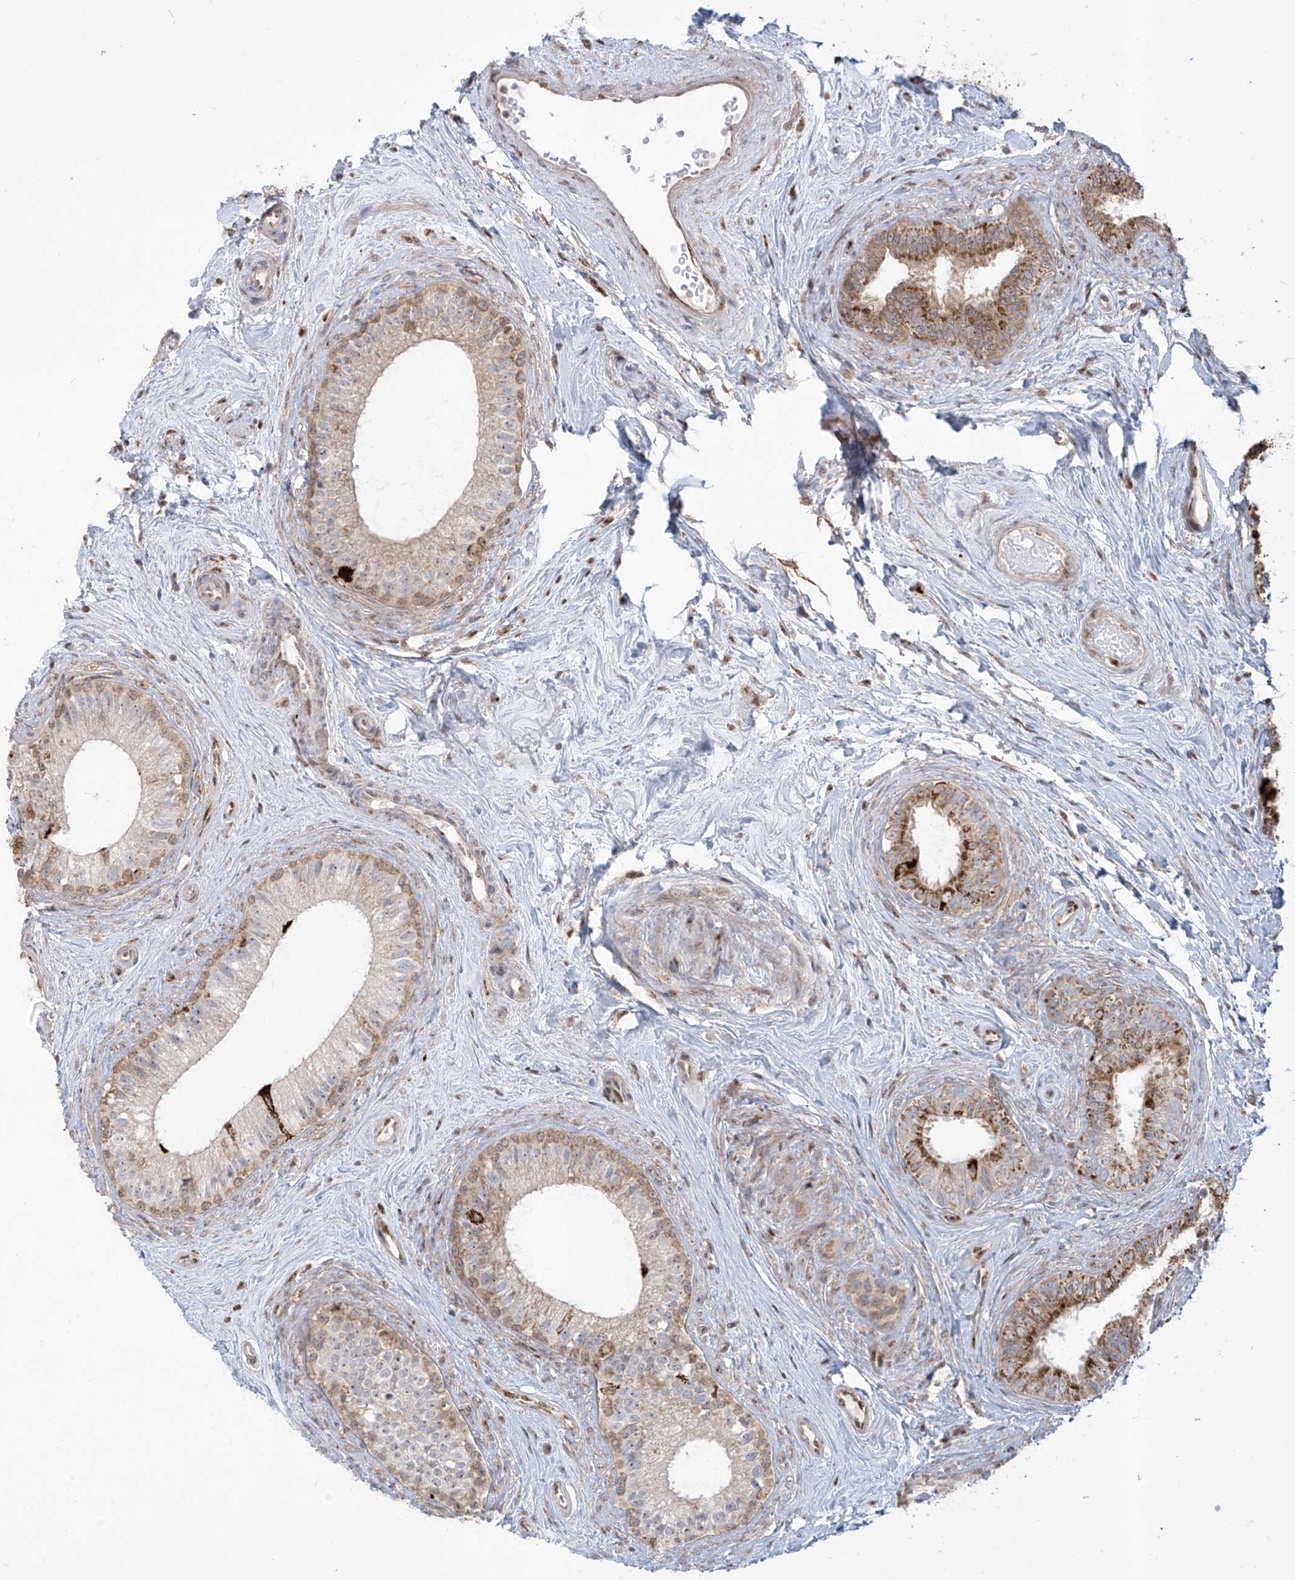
{"staining": {"intensity": "moderate", "quantity": "25%-75%", "location": "cytoplasmic/membranous"}, "tissue": "epididymis", "cell_type": "Glandular cells", "image_type": "normal", "snomed": [{"axis": "morphology", "description": "Normal tissue, NOS"}, {"axis": "topography", "description": "Epididymis"}], "caption": "A high-resolution photomicrograph shows immunohistochemistry staining of benign epididymis, which exhibits moderate cytoplasmic/membranous staining in approximately 25%-75% of glandular cells. Ihc stains the protein in brown and the nuclei are stained blue.", "gene": "ZBTB8A", "patient": {"sex": "male", "age": 71}}